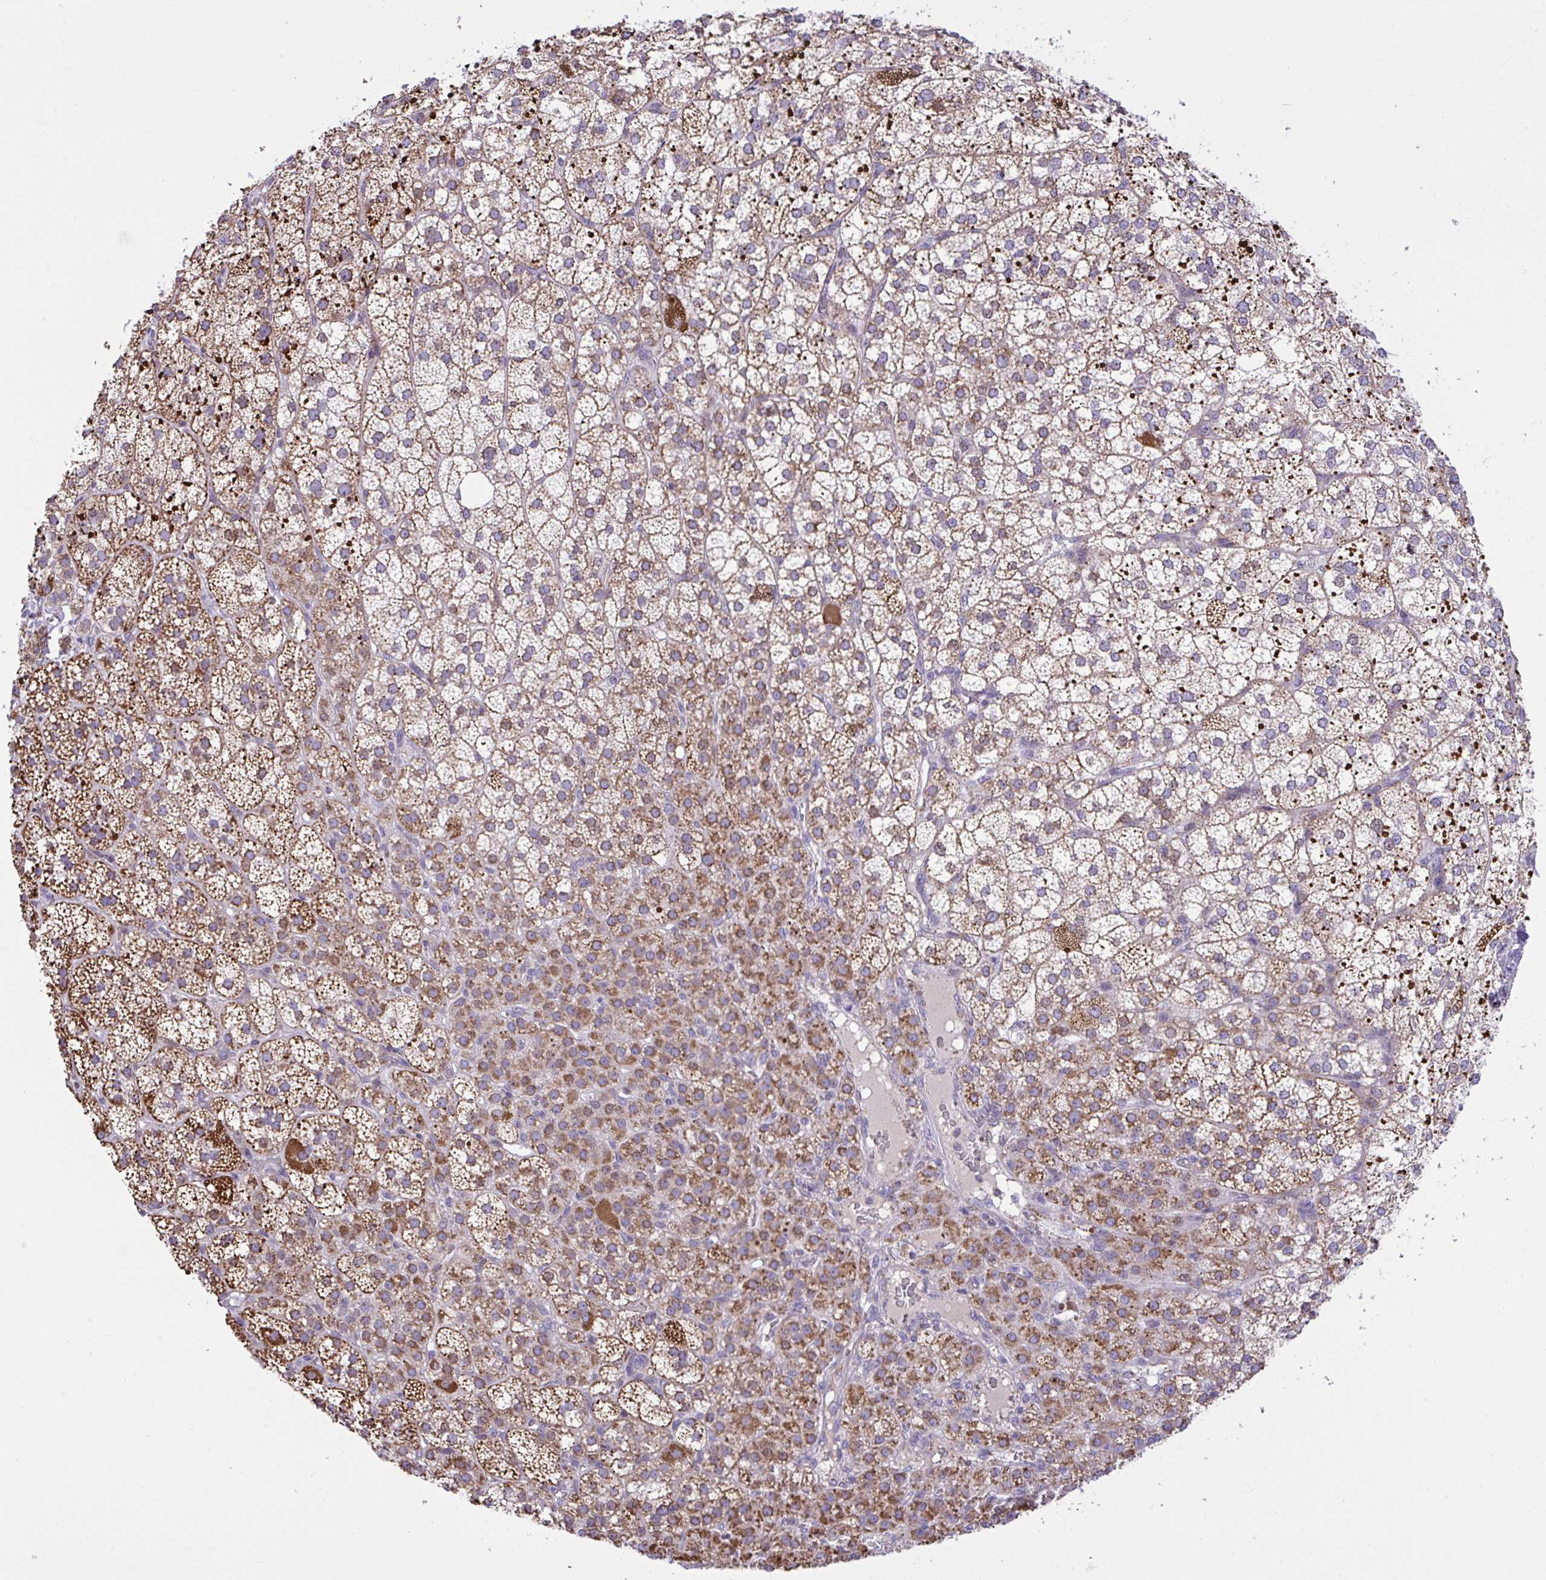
{"staining": {"intensity": "strong", "quantity": ">75%", "location": "cytoplasmic/membranous"}, "tissue": "adrenal gland", "cell_type": "Glandular cells", "image_type": "normal", "snomed": [{"axis": "morphology", "description": "Normal tissue, NOS"}, {"axis": "topography", "description": "Adrenal gland"}], "caption": "Strong cytoplasmic/membranous staining is identified in about >75% of glandular cells in unremarkable adrenal gland. (Stains: DAB (3,3'-diaminobenzidine) in brown, nuclei in blue, Microscopy: brightfield microscopy at high magnification).", "gene": "ZNF362", "patient": {"sex": "female", "age": 60}}